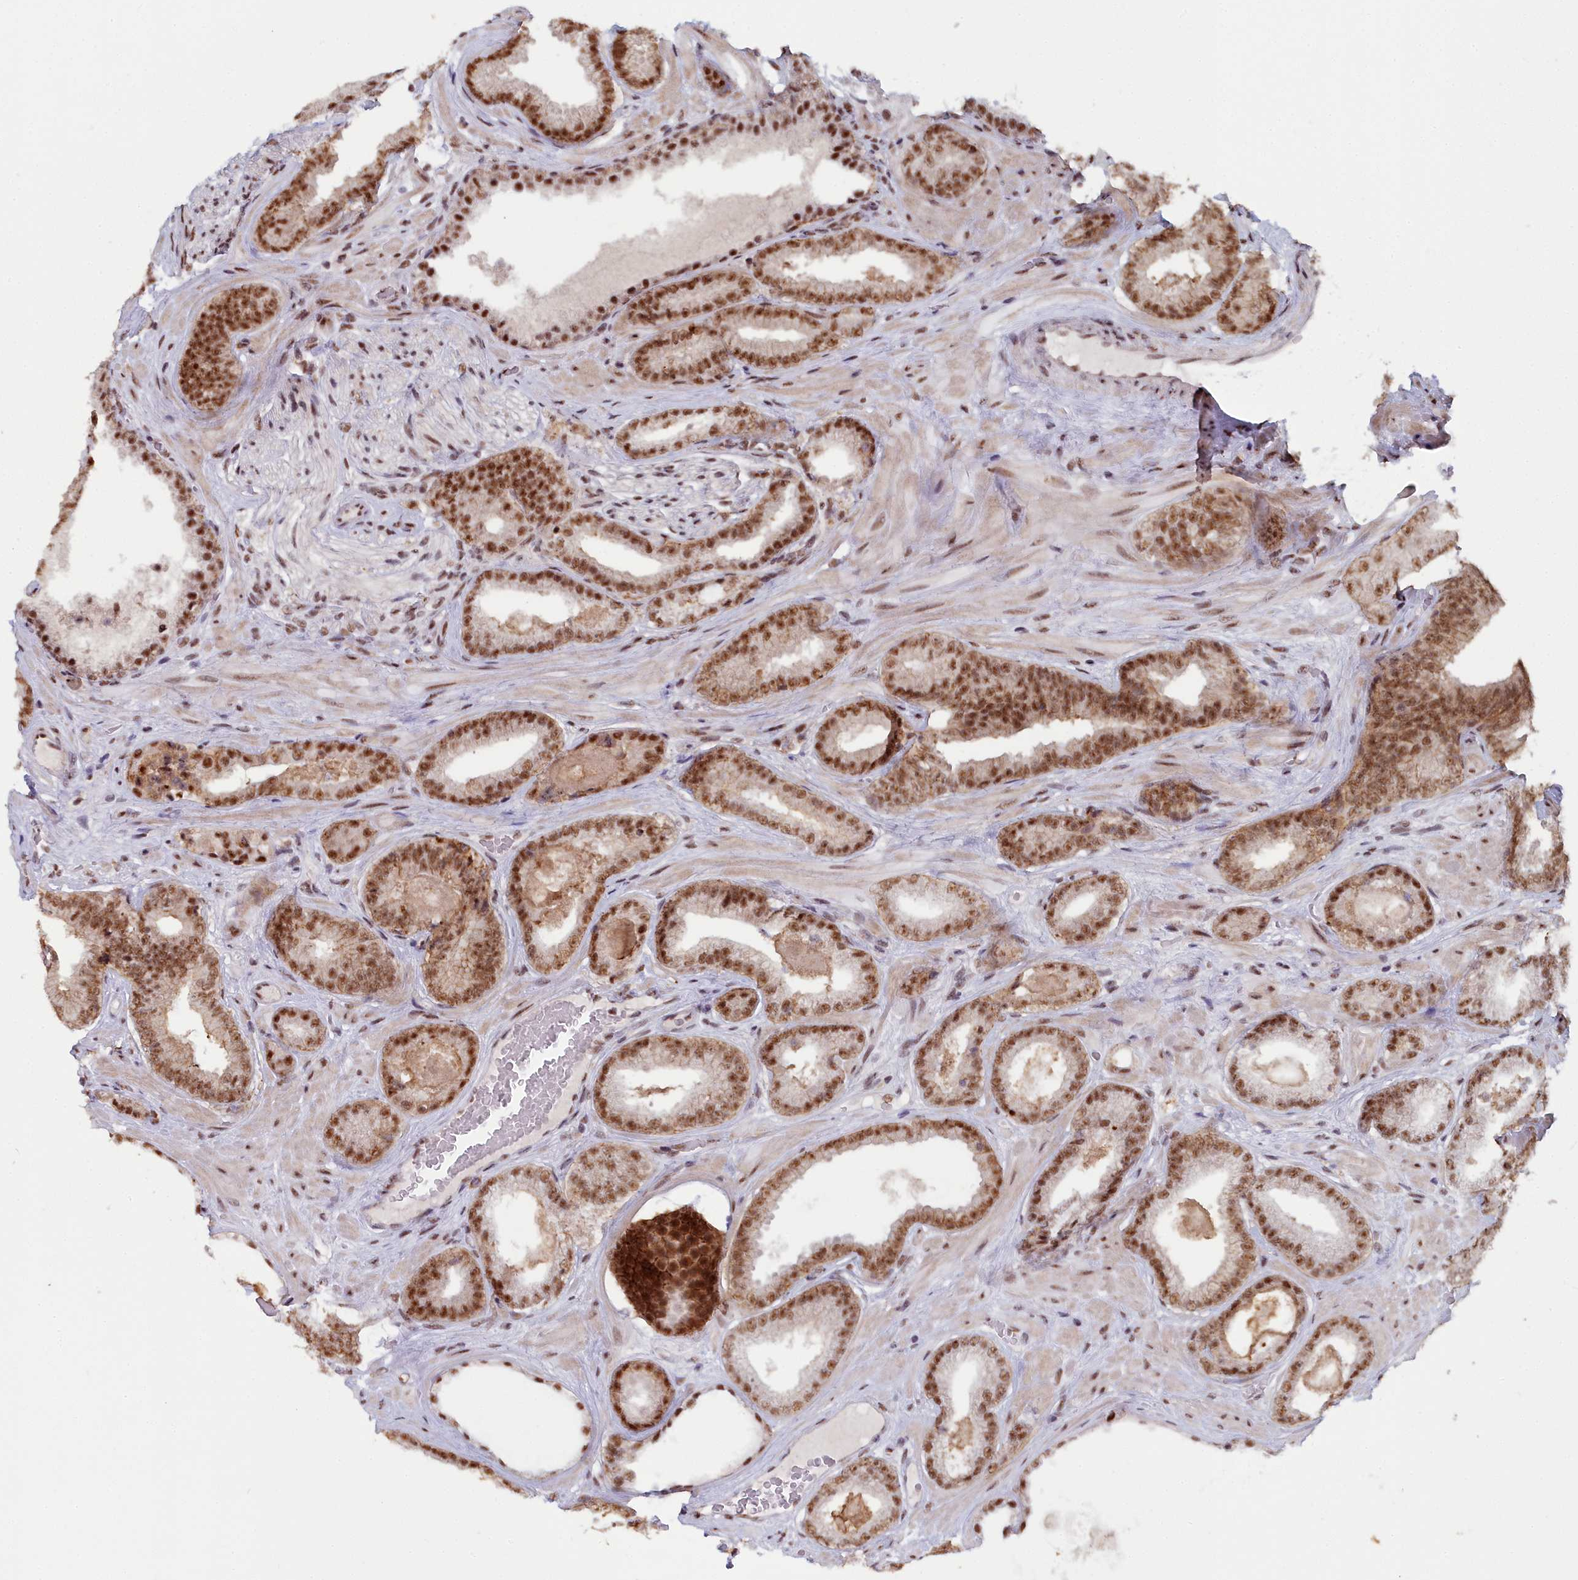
{"staining": {"intensity": "moderate", "quantity": ">75%", "location": "cytoplasmic/membranous,nuclear"}, "tissue": "prostate cancer", "cell_type": "Tumor cells", "image_type": "cancer", "snomed": [{"axis": "morphology", "description": "Adenocarcinoma, Low grade"}, {"axis": "topography", "description": "Prostate"}], "caption": "Low-grade adenocarcinoma (prostate) tissue demonstrates moderate cytoplasmic/membranous and nuclear expression in approximately >75% of tumor cells, visualized by immunohistochemistry.", "gene": "SF3B3", "patient": {"sex": "male", "age": 57}}